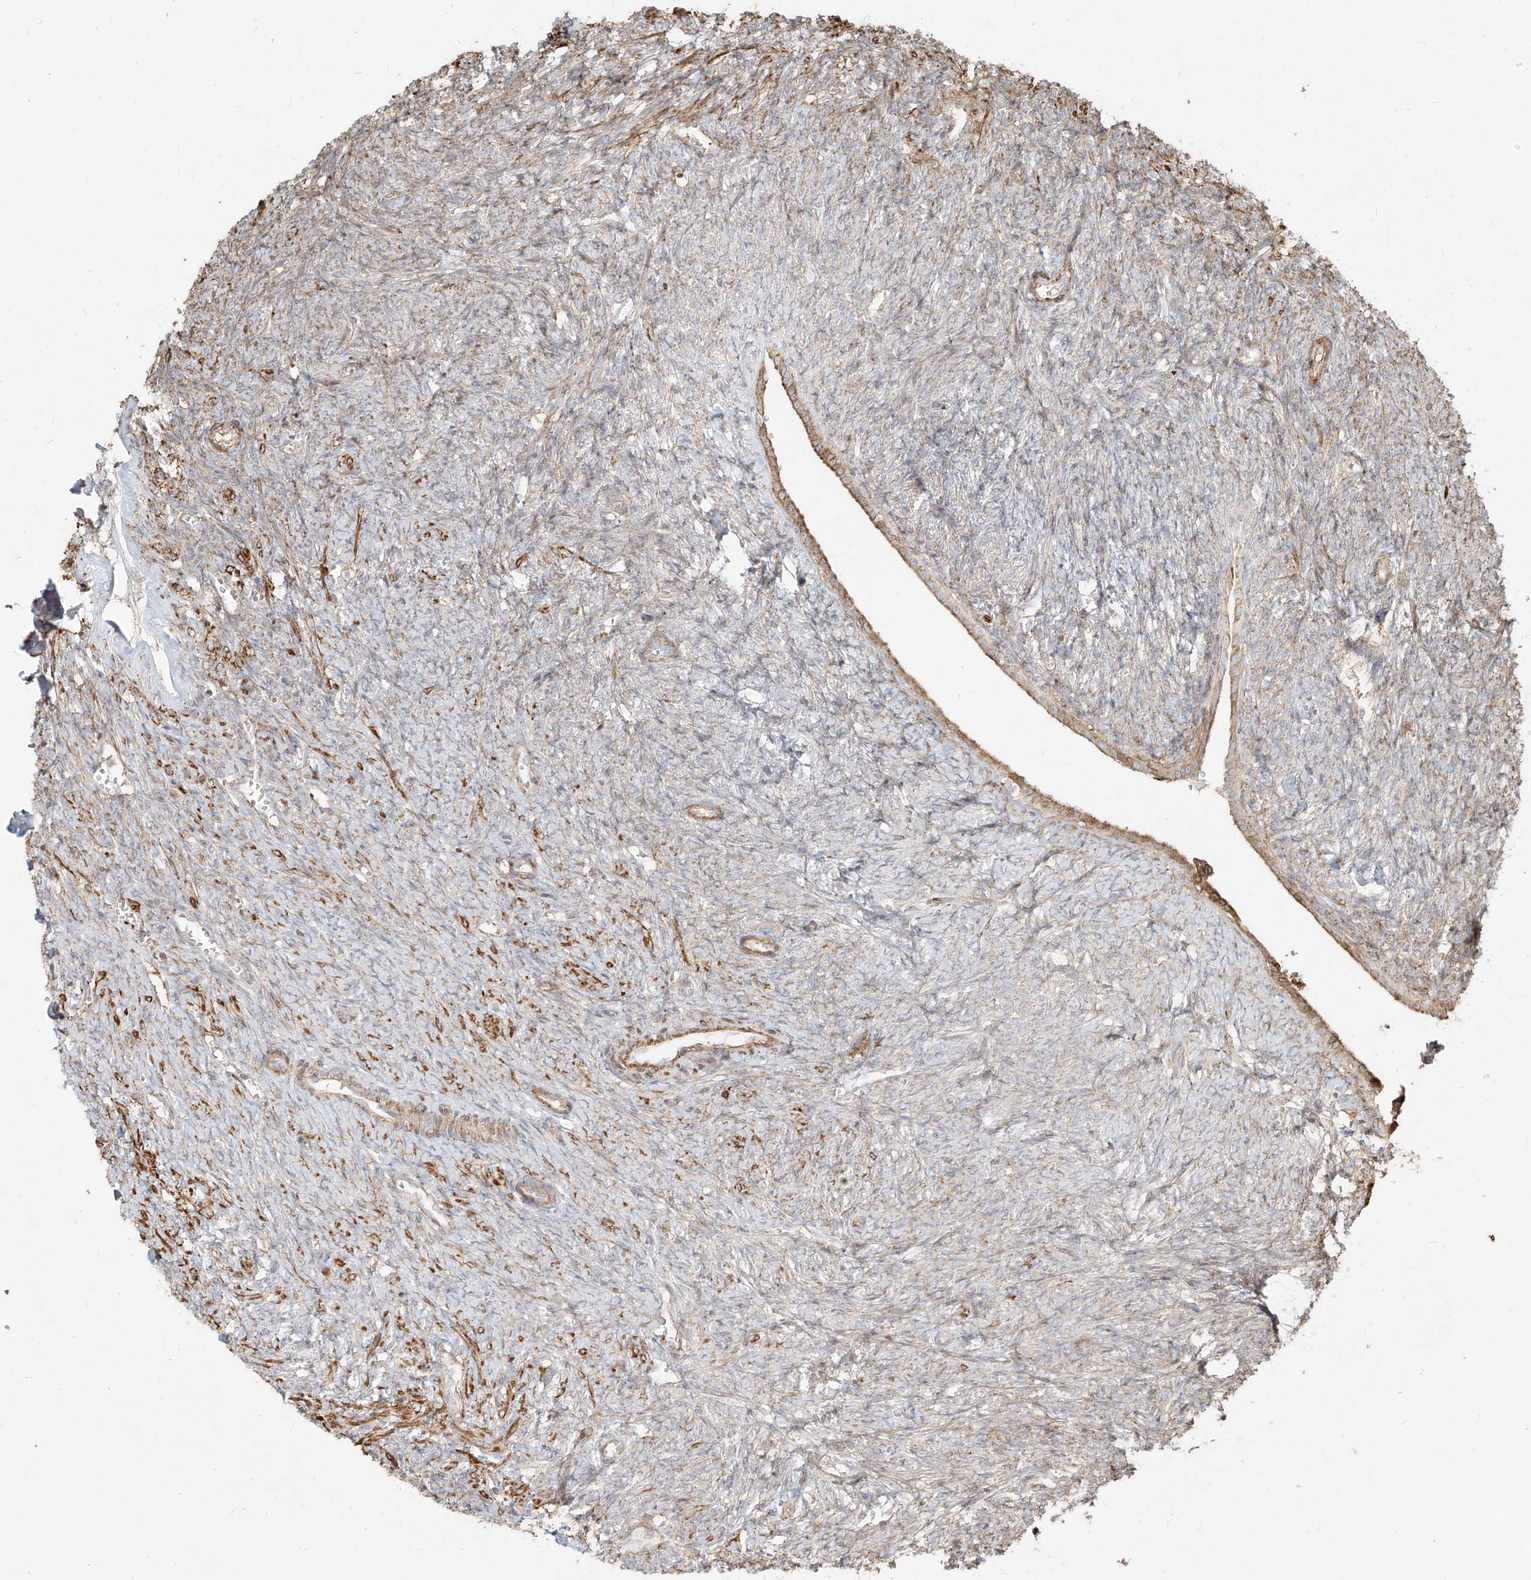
{"staining": {"intensity": "weak", "quantity": "25%-75%", "location": "cytoplasmic/membranous"}, "tissue": "ovary", "cell_type": "Follicle cells", "image_type": "normal", "snomed": [{"axis": "morphology", "description": "Normal tissue, NOS"}, {"axis": "topography", "description": "Ovary"}], "caption": "Weak cytoplasmic/membranous protein staining is appreciated in about 25%-75% of follicle cells in ovary.", "gene": "MTX2", "patient": {"sex": "female", "age": 41}}